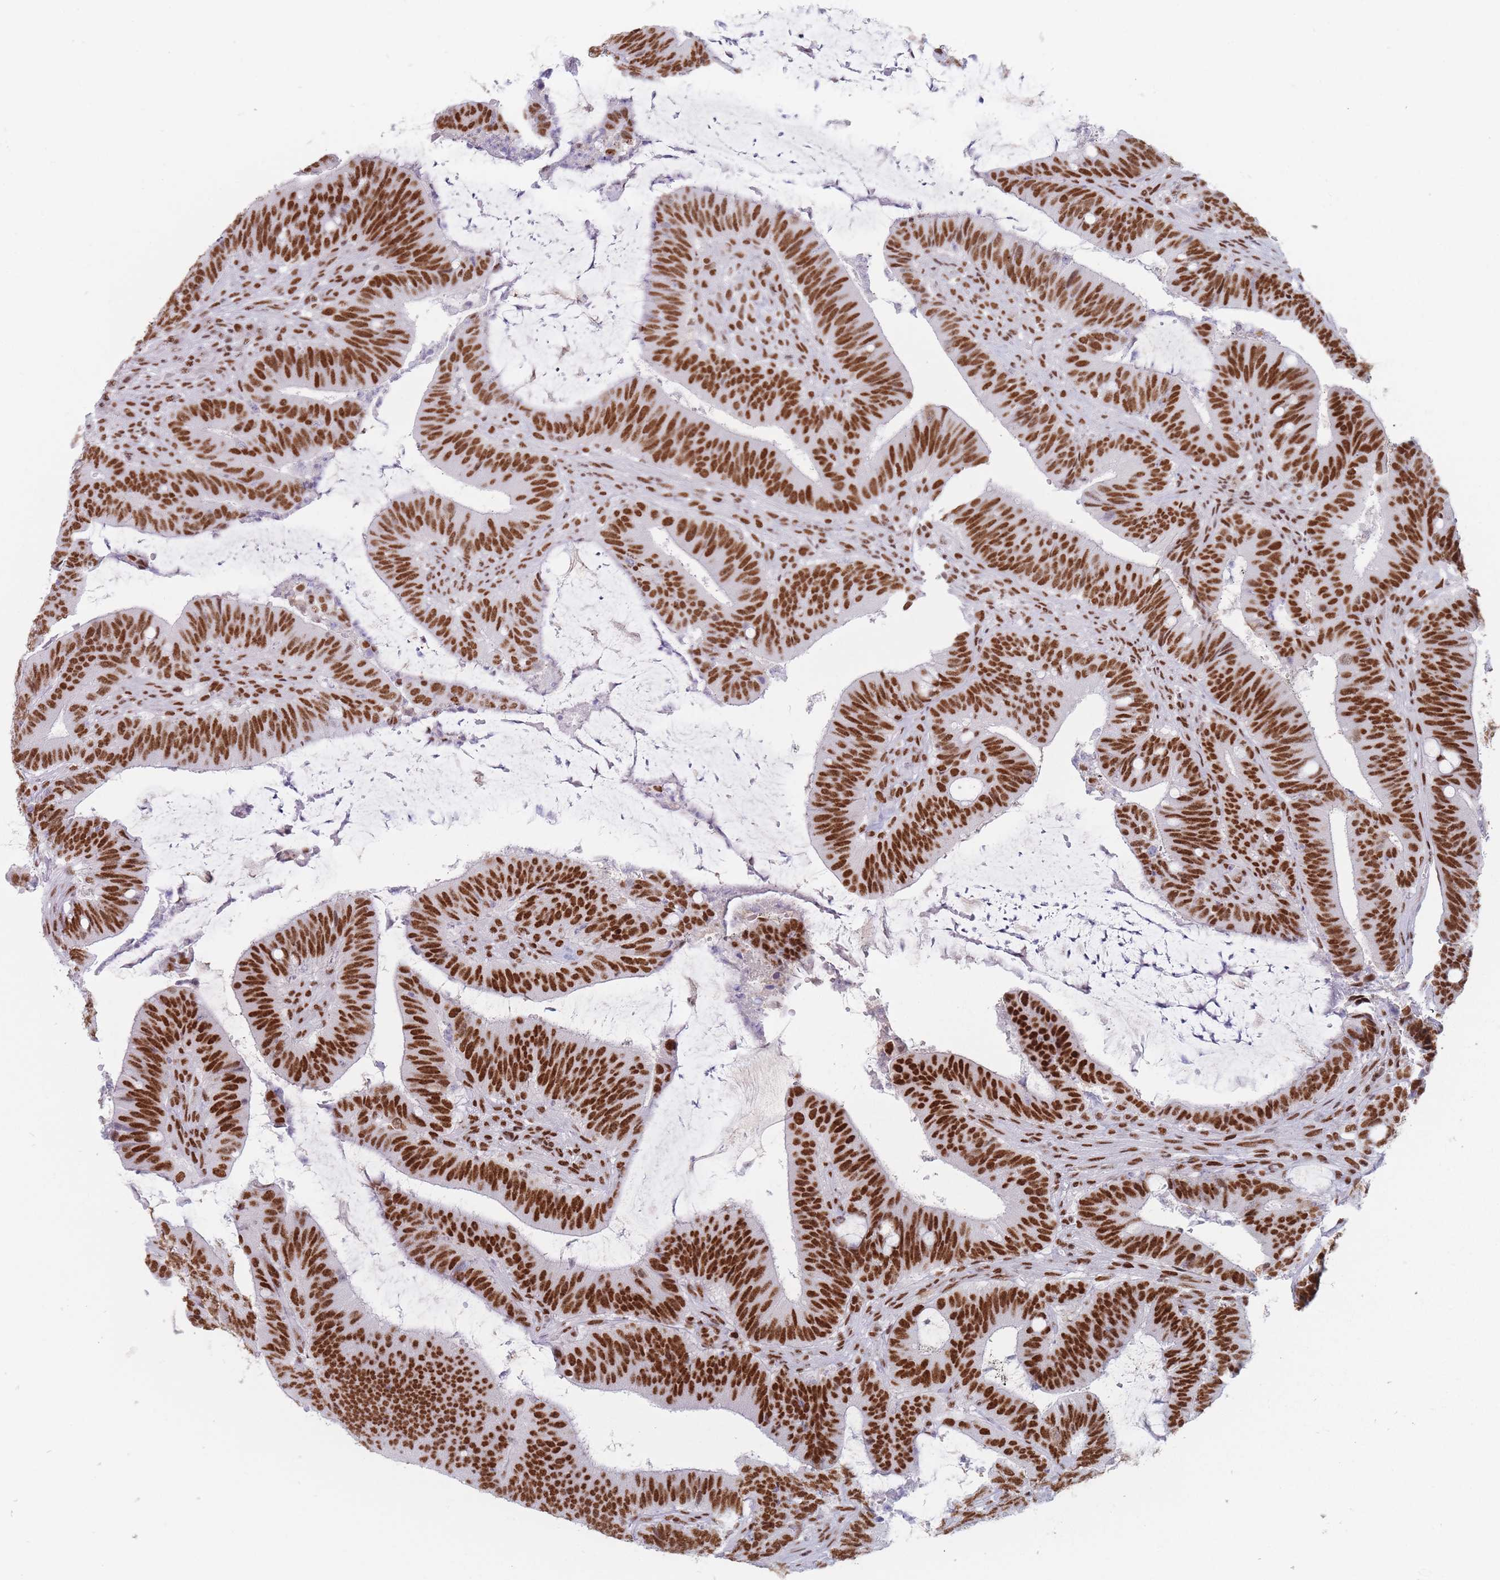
{"staining": {"intensity": "strong", "quantity": ">75%", "location": "nuclear"}, "tissue": "colorectal cancer", "cell_type": "Tumor cells", "image_type": "cancer", "snomed": [{"axis": "morphology", "description": "Adenocarcinoma, NOS"}, {"axis": "topography", "description": "Colon"}], "caption": "Immunohistochemistry (IHC) (DAB (3,3'-diaminobenzidine)) staining of human adenocarcinoma (colorectal) reveals strong nuclear protein expression in approximately >75% of tumor cells.", "gene": "SAFB2", "patient": {"sex": "female", "age": 43}}